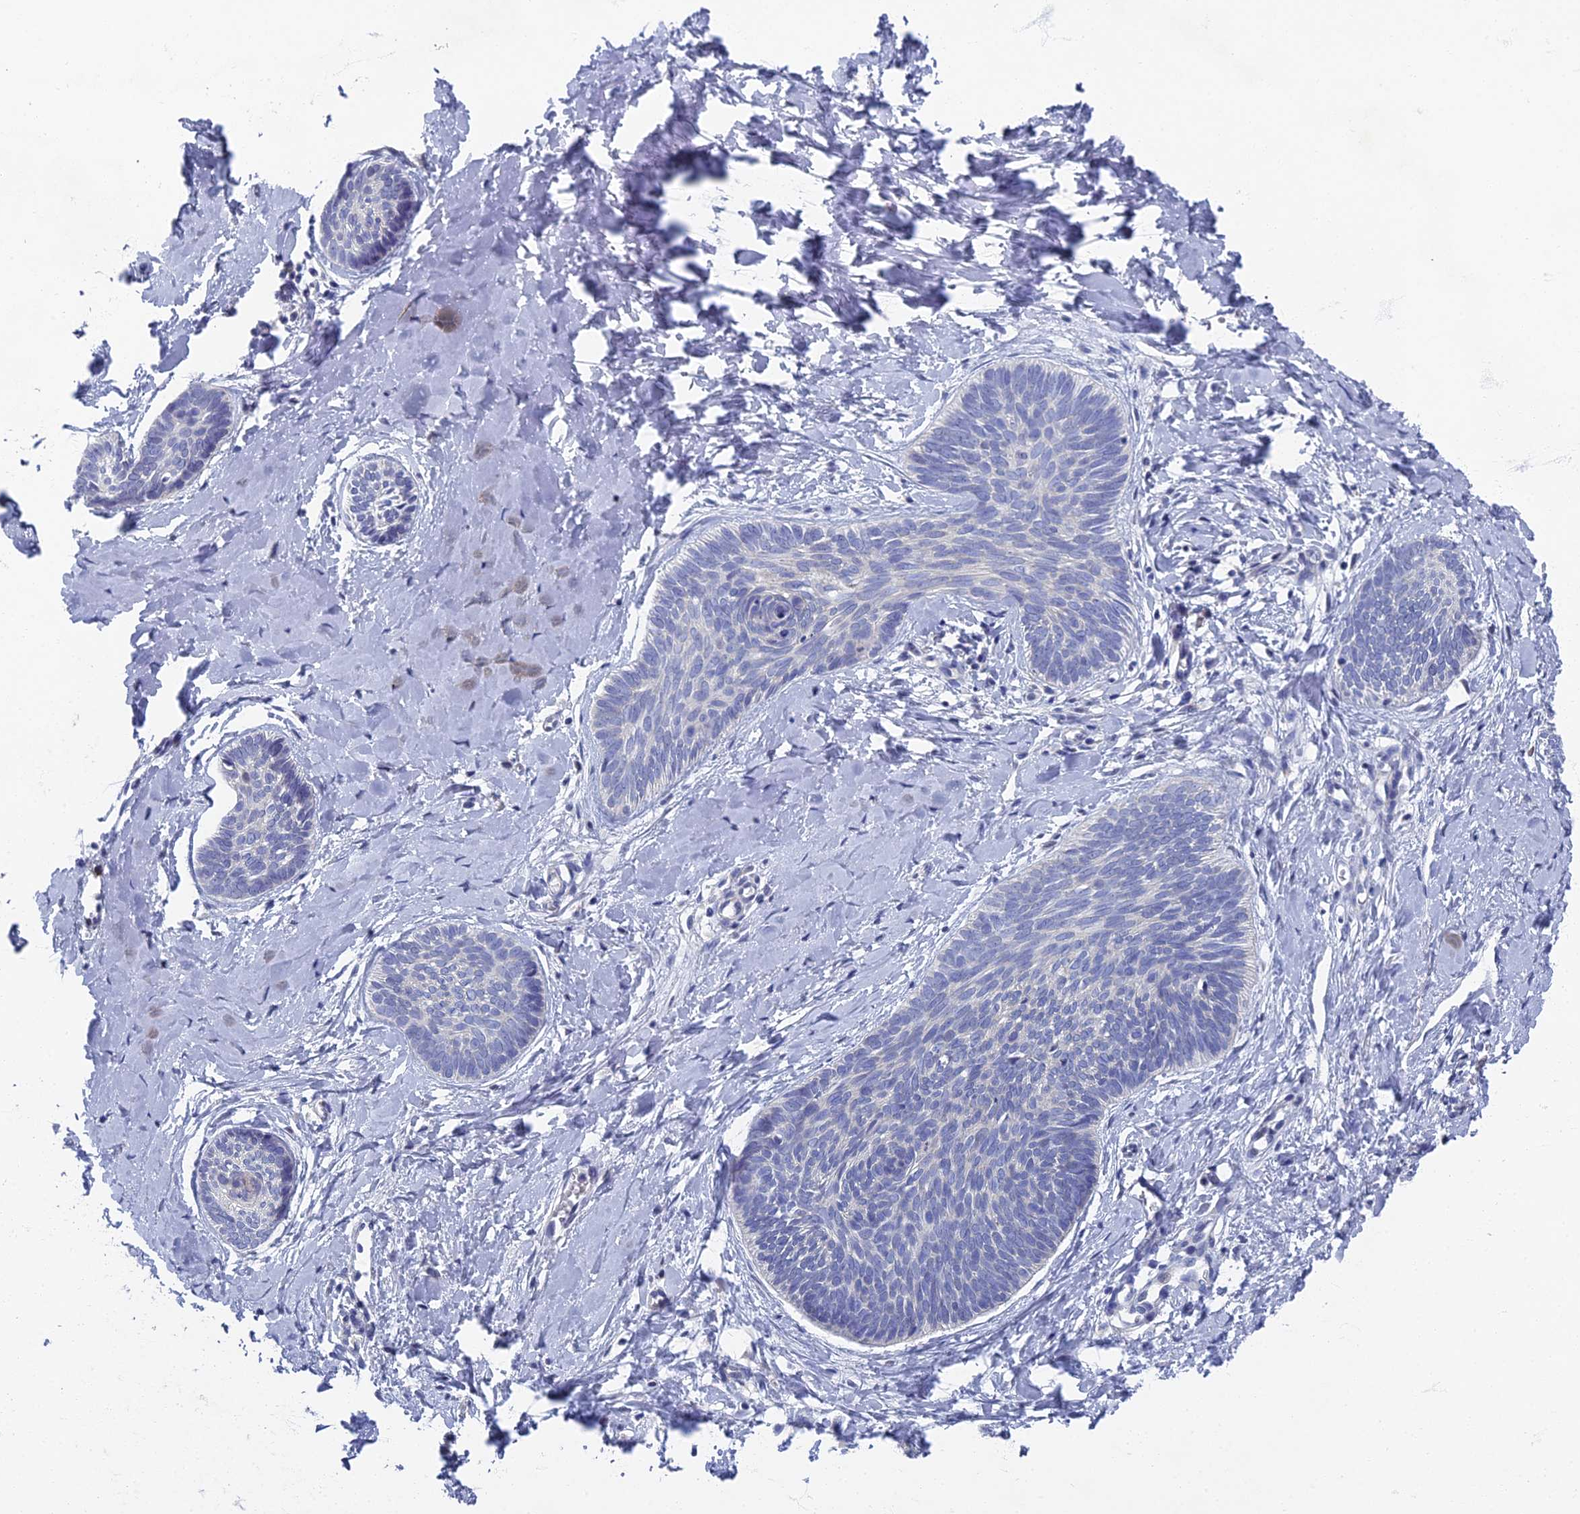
{"staining": {"intensity": "negative", "quantity": "none", "location": "none"}, "tissue": "skin cancer", "cell_type": "Tumor cells", "image_type": "cancer", "snomed": [{"axis": "morphology", "description": "Basal cell carcinoma"}, {"axis": "topography", "description": "Skin"}], "caption": "Photomicrograph shows no protein staining in tumor cells of skin cancer (basal cell carcinoma) tissue. (DAB (3,3'-diaminobenzidine) IHC with hematoxylin counter stain).", "gene": "SPIN4", "patient": {"sex": "female", "age": 81}}